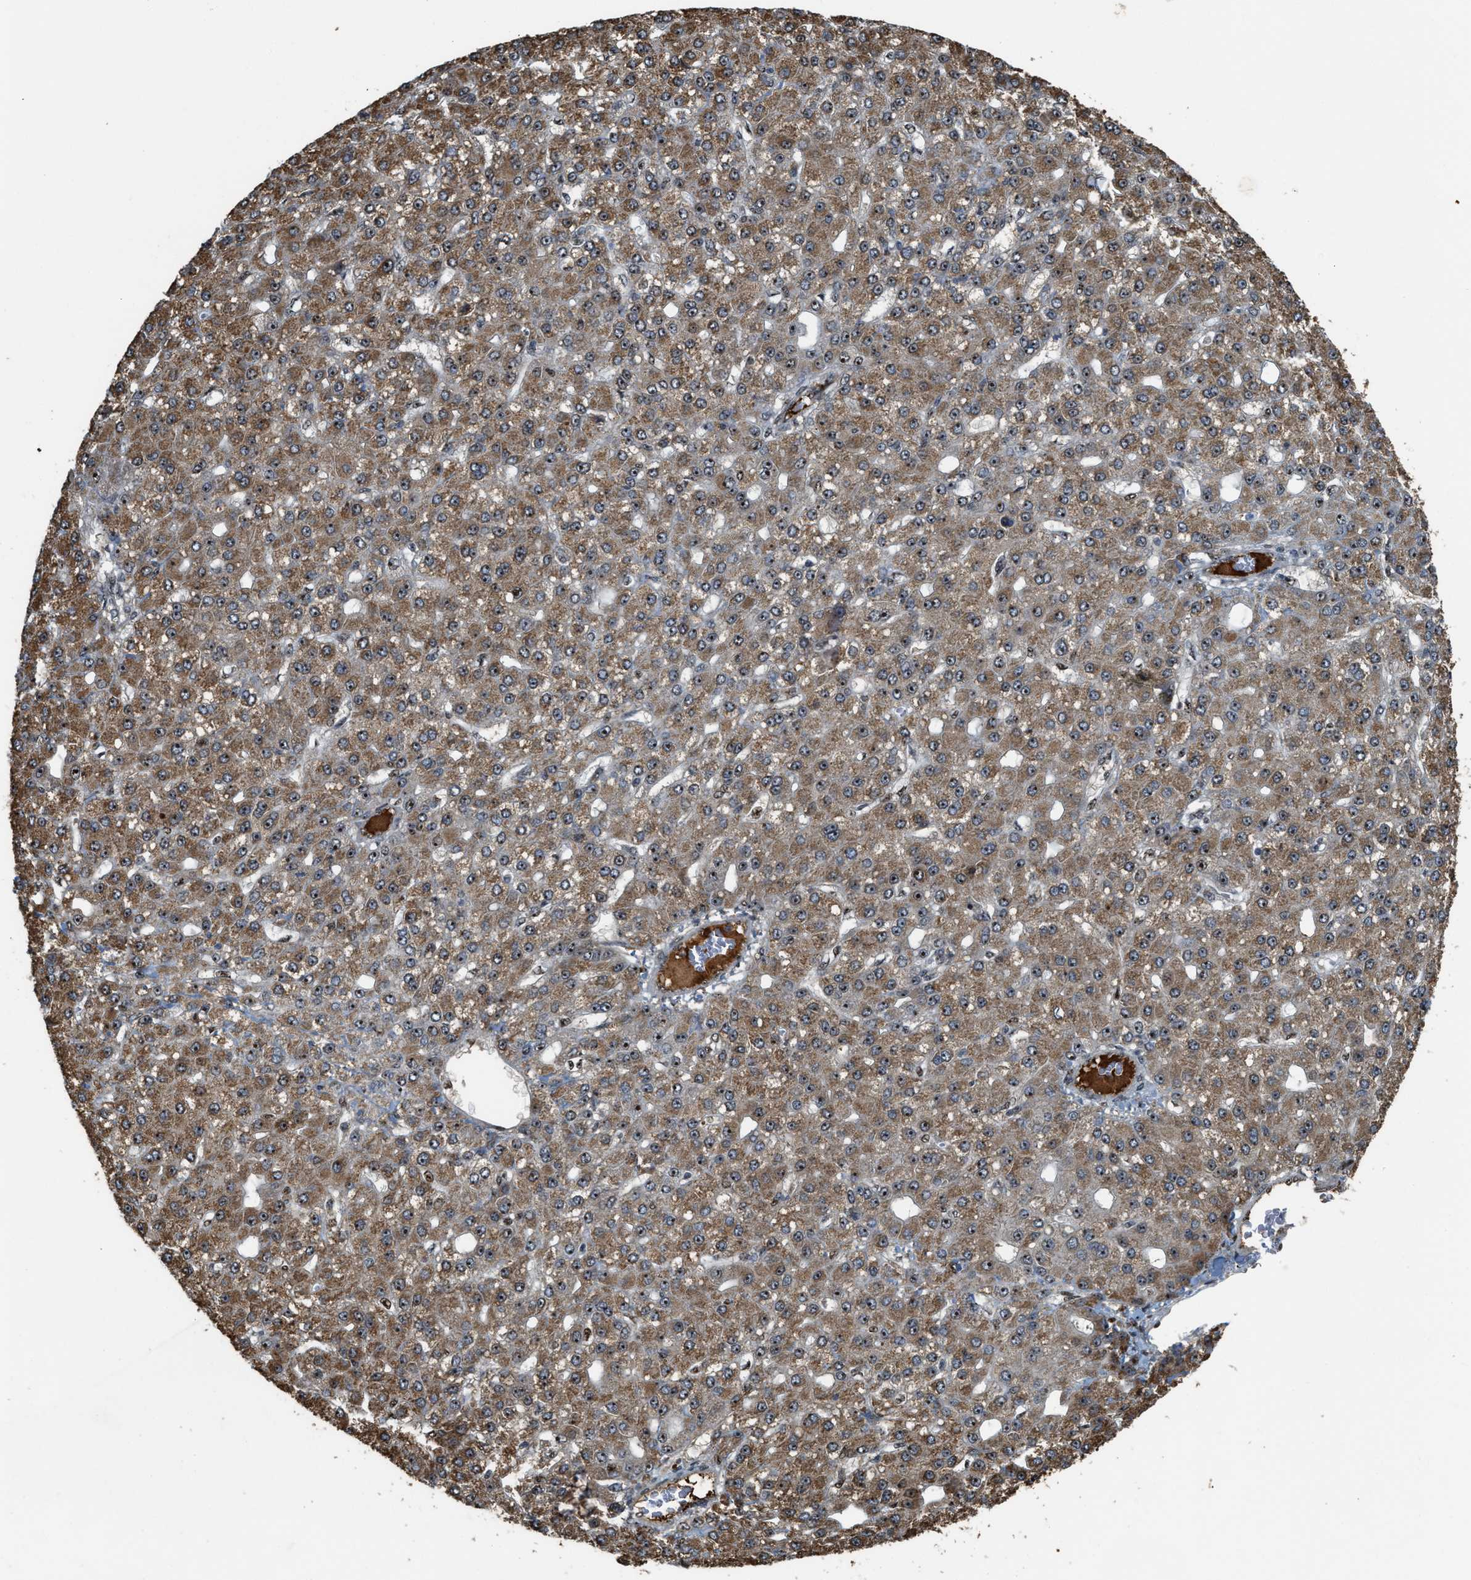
{"staining": {"intensity": "moderate", "quantity": ">75%", "location": "cytoplasmic/membranous,nuclear"}, "tissue": "liver cancer", "cell_type": "Tumor cells", "image_type": "cancer", "snomed": [{"axis": "morphology", "description": "Carcinoma, Hepatocellular, NOS"}, {"axis": "topography", "description": "Liver"}], "caption": "Protein staining shows moderate cytoplasmic/membranous and nuclear expression in about >75% of tumor cells in liver hepatocellular carcinoma. The protein is shown in brown color, while the nuclei are stained blue.", "gene": "ZNF687", "patient": {"sex": "male", "age": 67}}